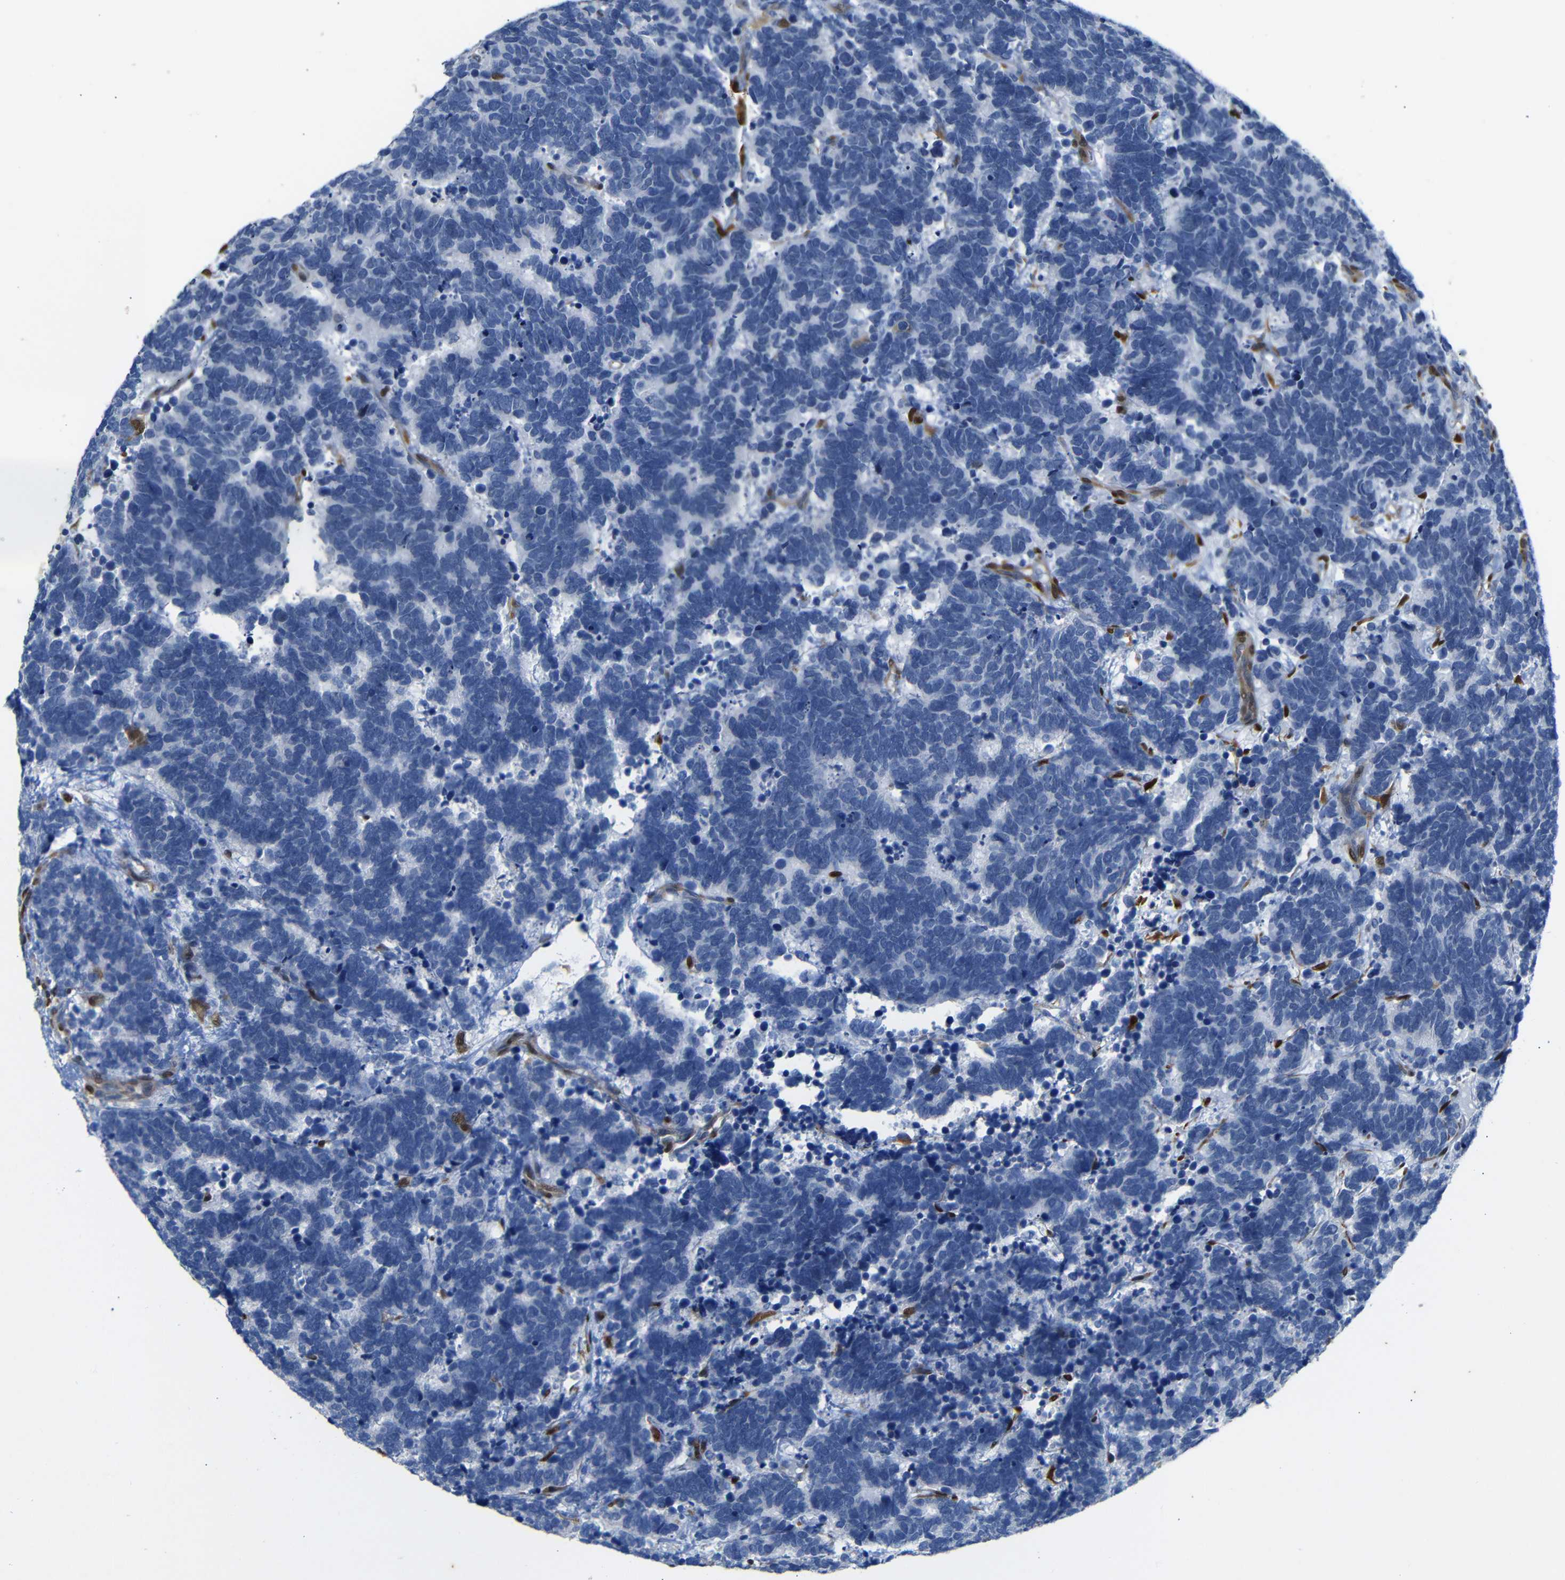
{"staining": {"intensity": "negative", "quantity": "none", "location": "none"}, "tissue": "carcinoid", "cell_type": "Tumor cells", "image_type": "cancer", "snomed": [{"axis": "morphology", "description": "Carcinoma, NOS"}, {"axis": "morphology", "description": "Carcinoid, malignant, NOS"}, {"axis": "topography", "description": "Urinary bladder"}], "caption": "The immunohistochemistry (IHC) photomicrograph has no significant positivity in tumor cells of malignant carcinoid tissue.", "gene": "YAP1", "patient": {"sex": "male", "age": 57}}